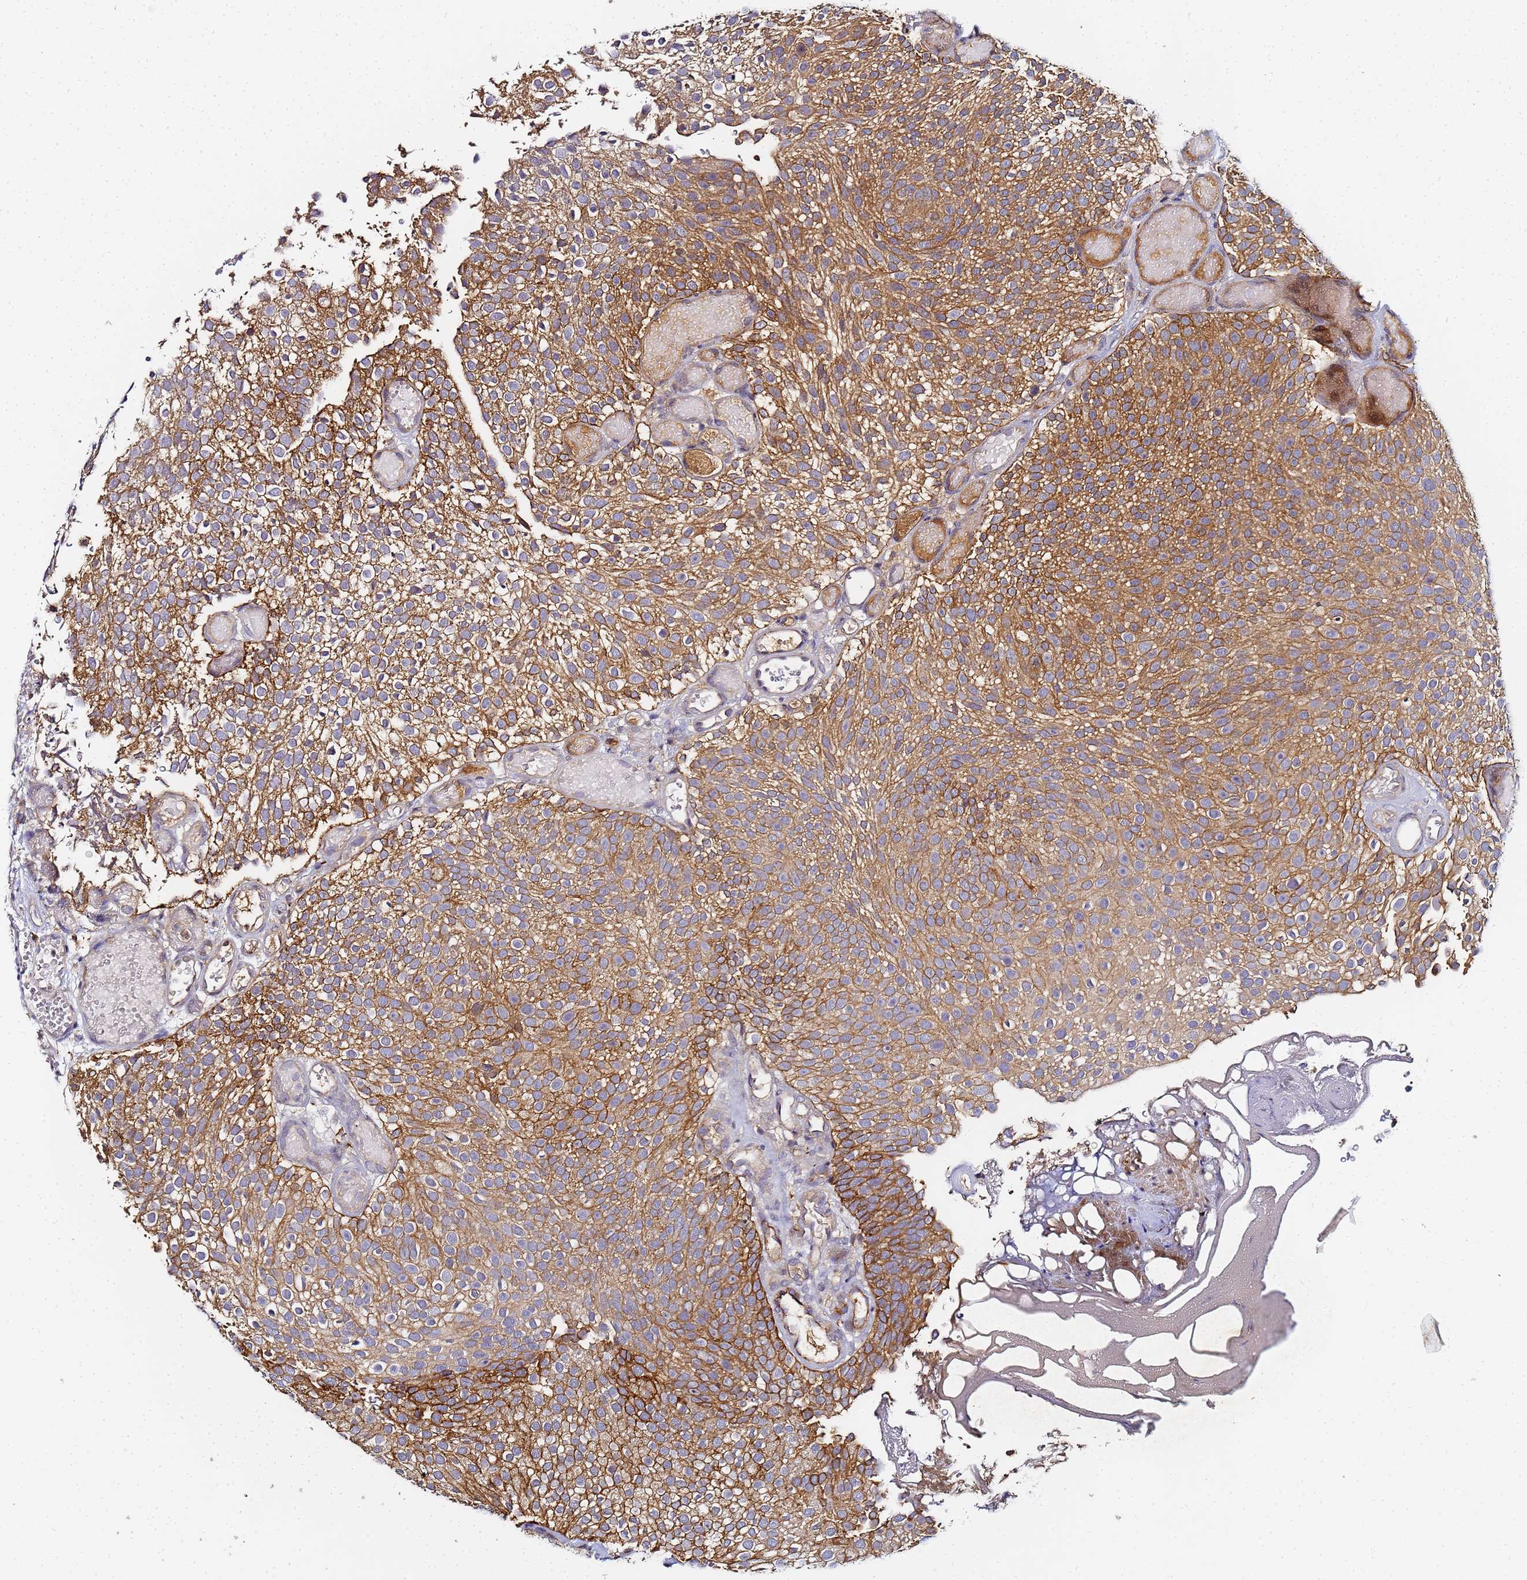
{"staining": {"intensity": "moderate", "quantity": ">75%", "location": "cytoplasmic/membranous"}, "tissue": "urothelial cancer", "cell_type": "Tumor cells", "image_type": "cancer", "snomed": [{"axis": "morphology", "description": "Urothelial carcinoma, Low grade"}, {"axis": "topography", "description": "Urinary bladder"}], "caption": "Low-grade urothelial carcinoma stained with IHC reveals moderate cytoplasmic/membranous positivity in approximately >75% of tumor cells.", "gene": "LRRC69", "patient": {"sex": "male", "age": 78}}